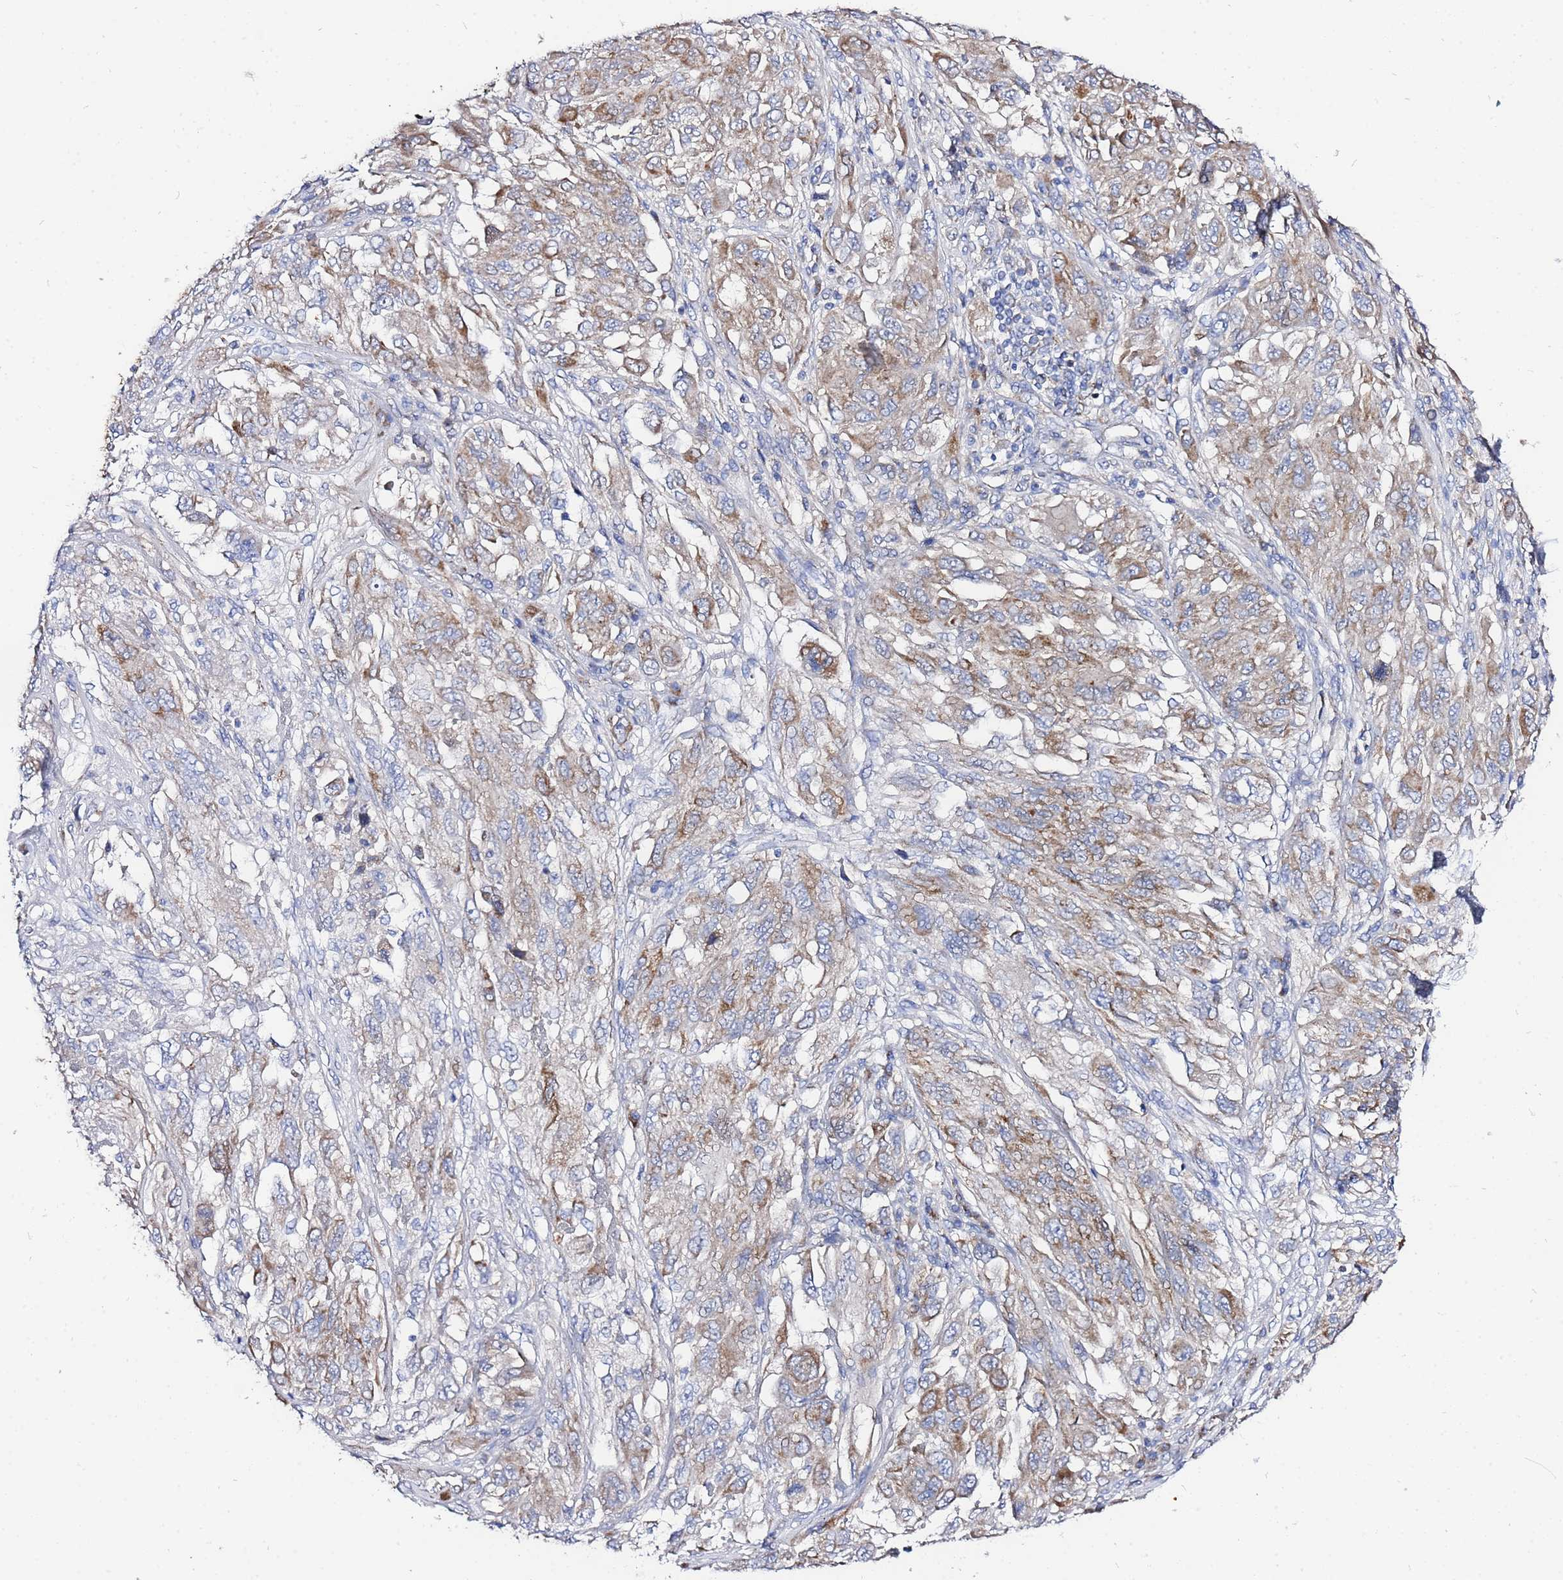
{"staining": {"intensity": "moderate", "quantity": "25%-75%", "location": "cytoplasmic/membranous"}, "tissue": "melanoma", "cell_type": "Tumor cells", "image_type": "cancer", "snomed": [{"axis": "morphology", "description": "Malignant melanoma, NOS"}, {"axis": "topography", "description": "Skin"}], "caption": "Human melanoma stained with a protein marker exhibits moderate staining in tumor cells.", "gene": "FAHD2A", "patient": {"sex": "female", "age": 91}}